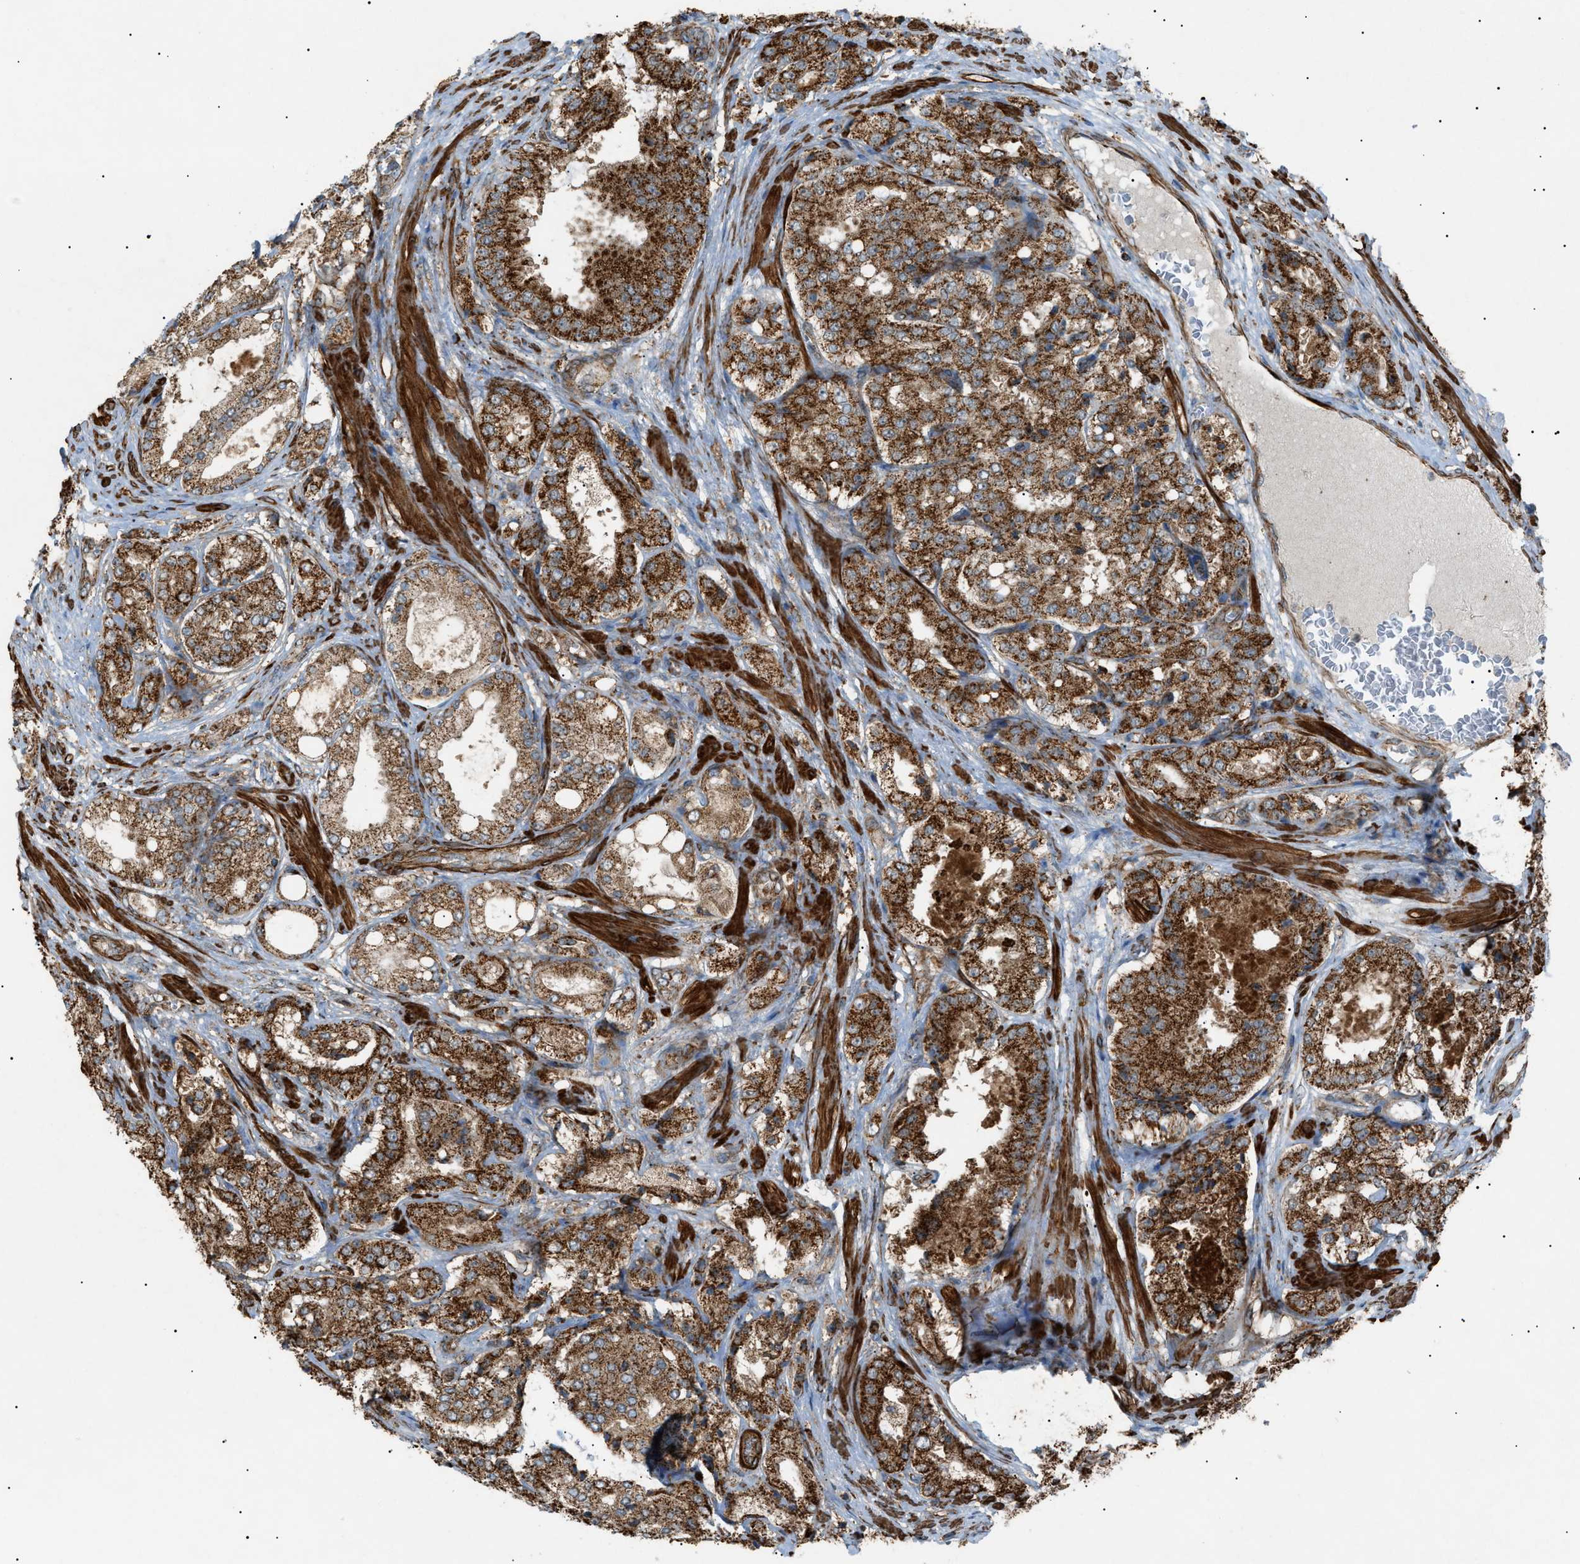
{"staining": {"intensity": "strong", "quantity": ">75%", "location": "cytoplasmic/membranous"}, "tissue": "prostate cancer", "cell_type": "Tumor cells", "image_type": "cancer", "snomed": [{"axis": "morphology", "description": "Adenocarcinoma, High grade"}, {"axis": "topography", "description": "Prostate"}], "caption": "Brown immunohistochemical staining in high-grade adenocarcinoma (prostate) exhibits strong cytoplasmic/membranous positivity in about >75% of tumor cells.", "gene": "C1GALT1C1", "patient": {"sex": "male", "age": 65}}